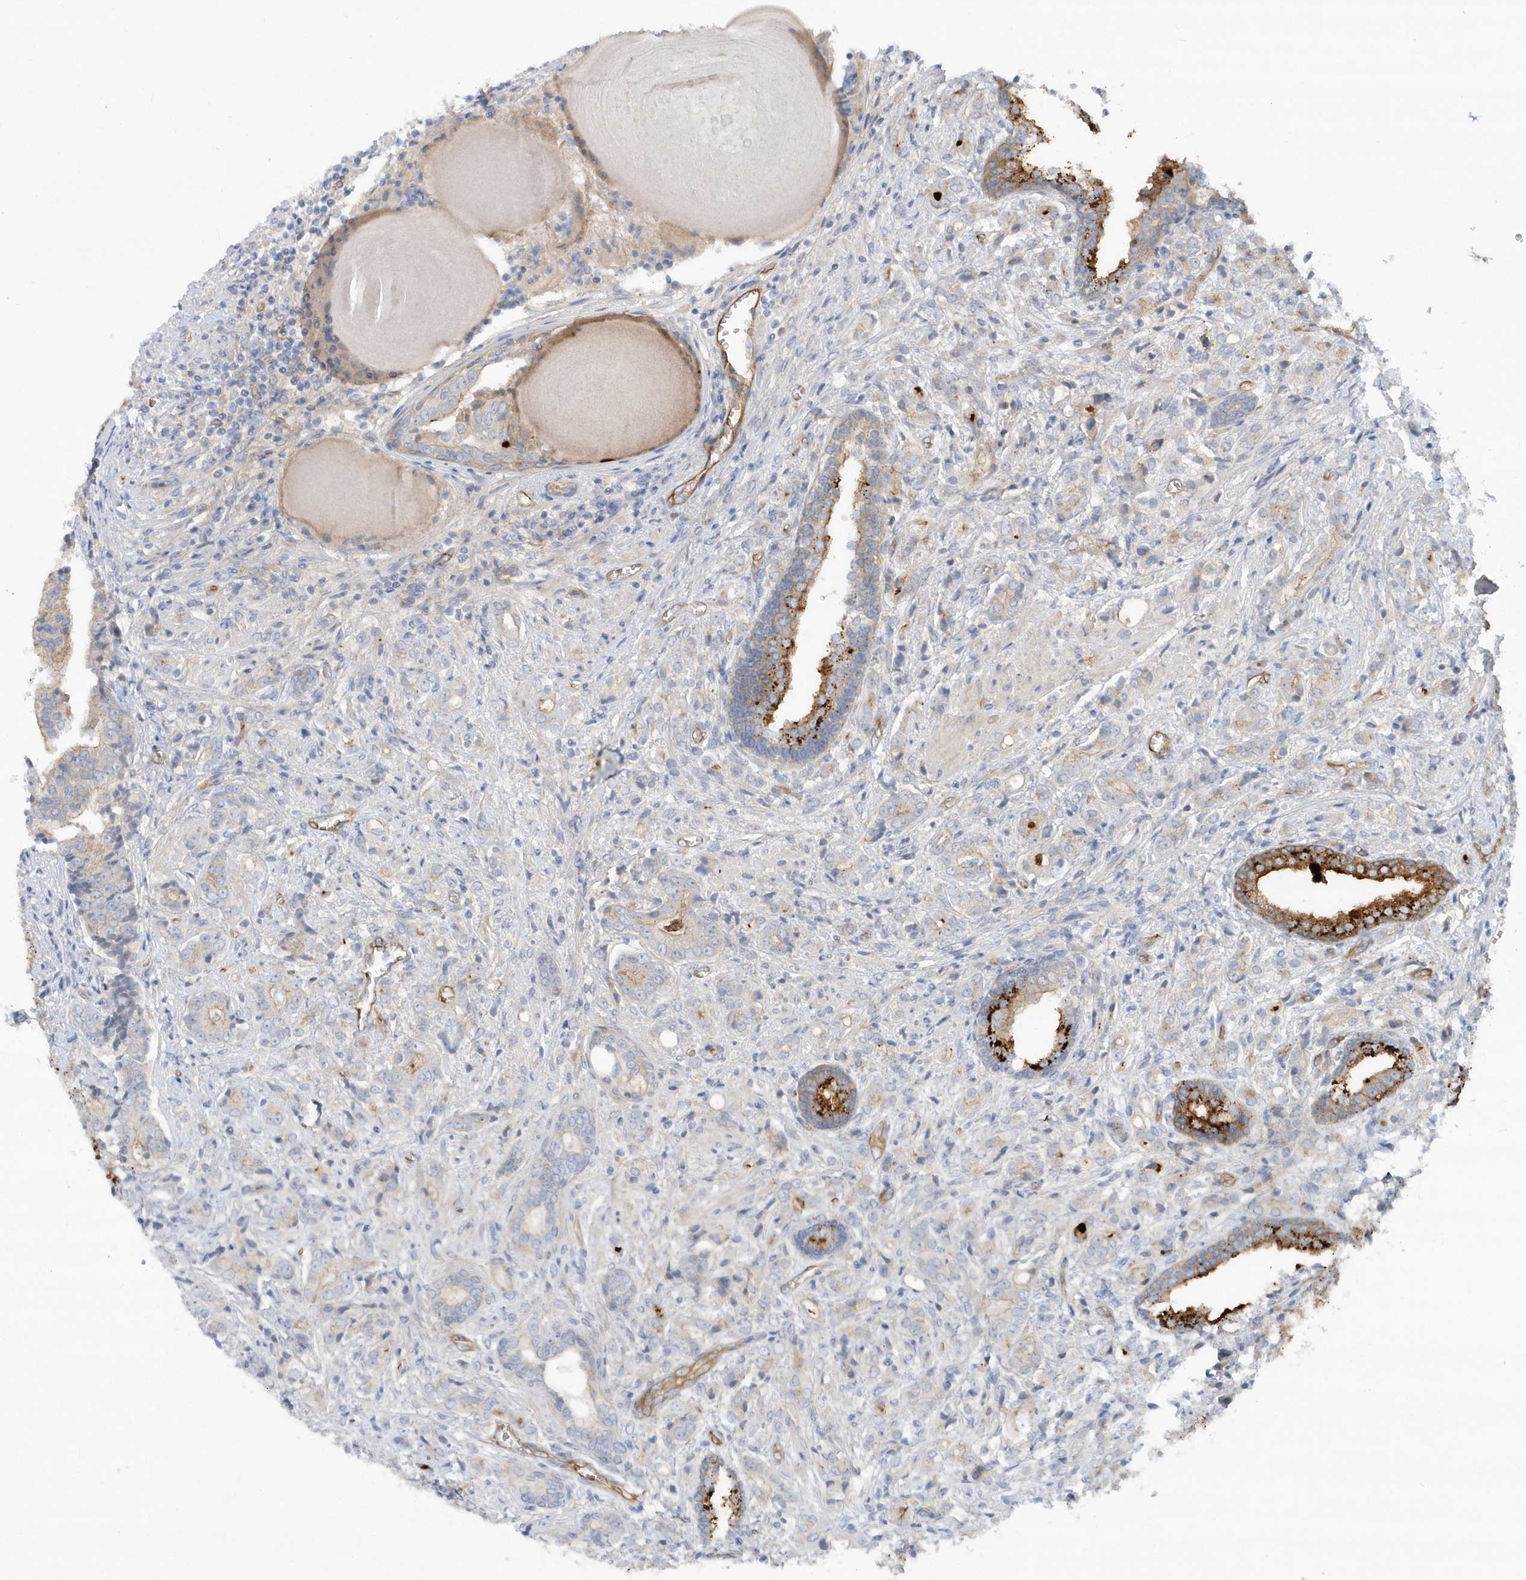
{"staining": {"intensity": "moderate", "quantity": "<25%", "location": "cytoplasmic/membranous"}, "tissue": "prostate cancer", "cell_type": "Tumor cells", "image_type": "cancer", "snomed": [{"axis": "morphology", "description": "Adenocarcinoma, High grade"}, {"axis": "topography", "description": "Prostate"}], "caption": "Prostate adenocarcinoma (high-grade) stained for a protein (brown) exhibits moderate cytoplasmic/membranous positive expression in approximately <25% of tumor cells.", "gene": "RAI14", "patient": {"sex": "male", "age": 57}}